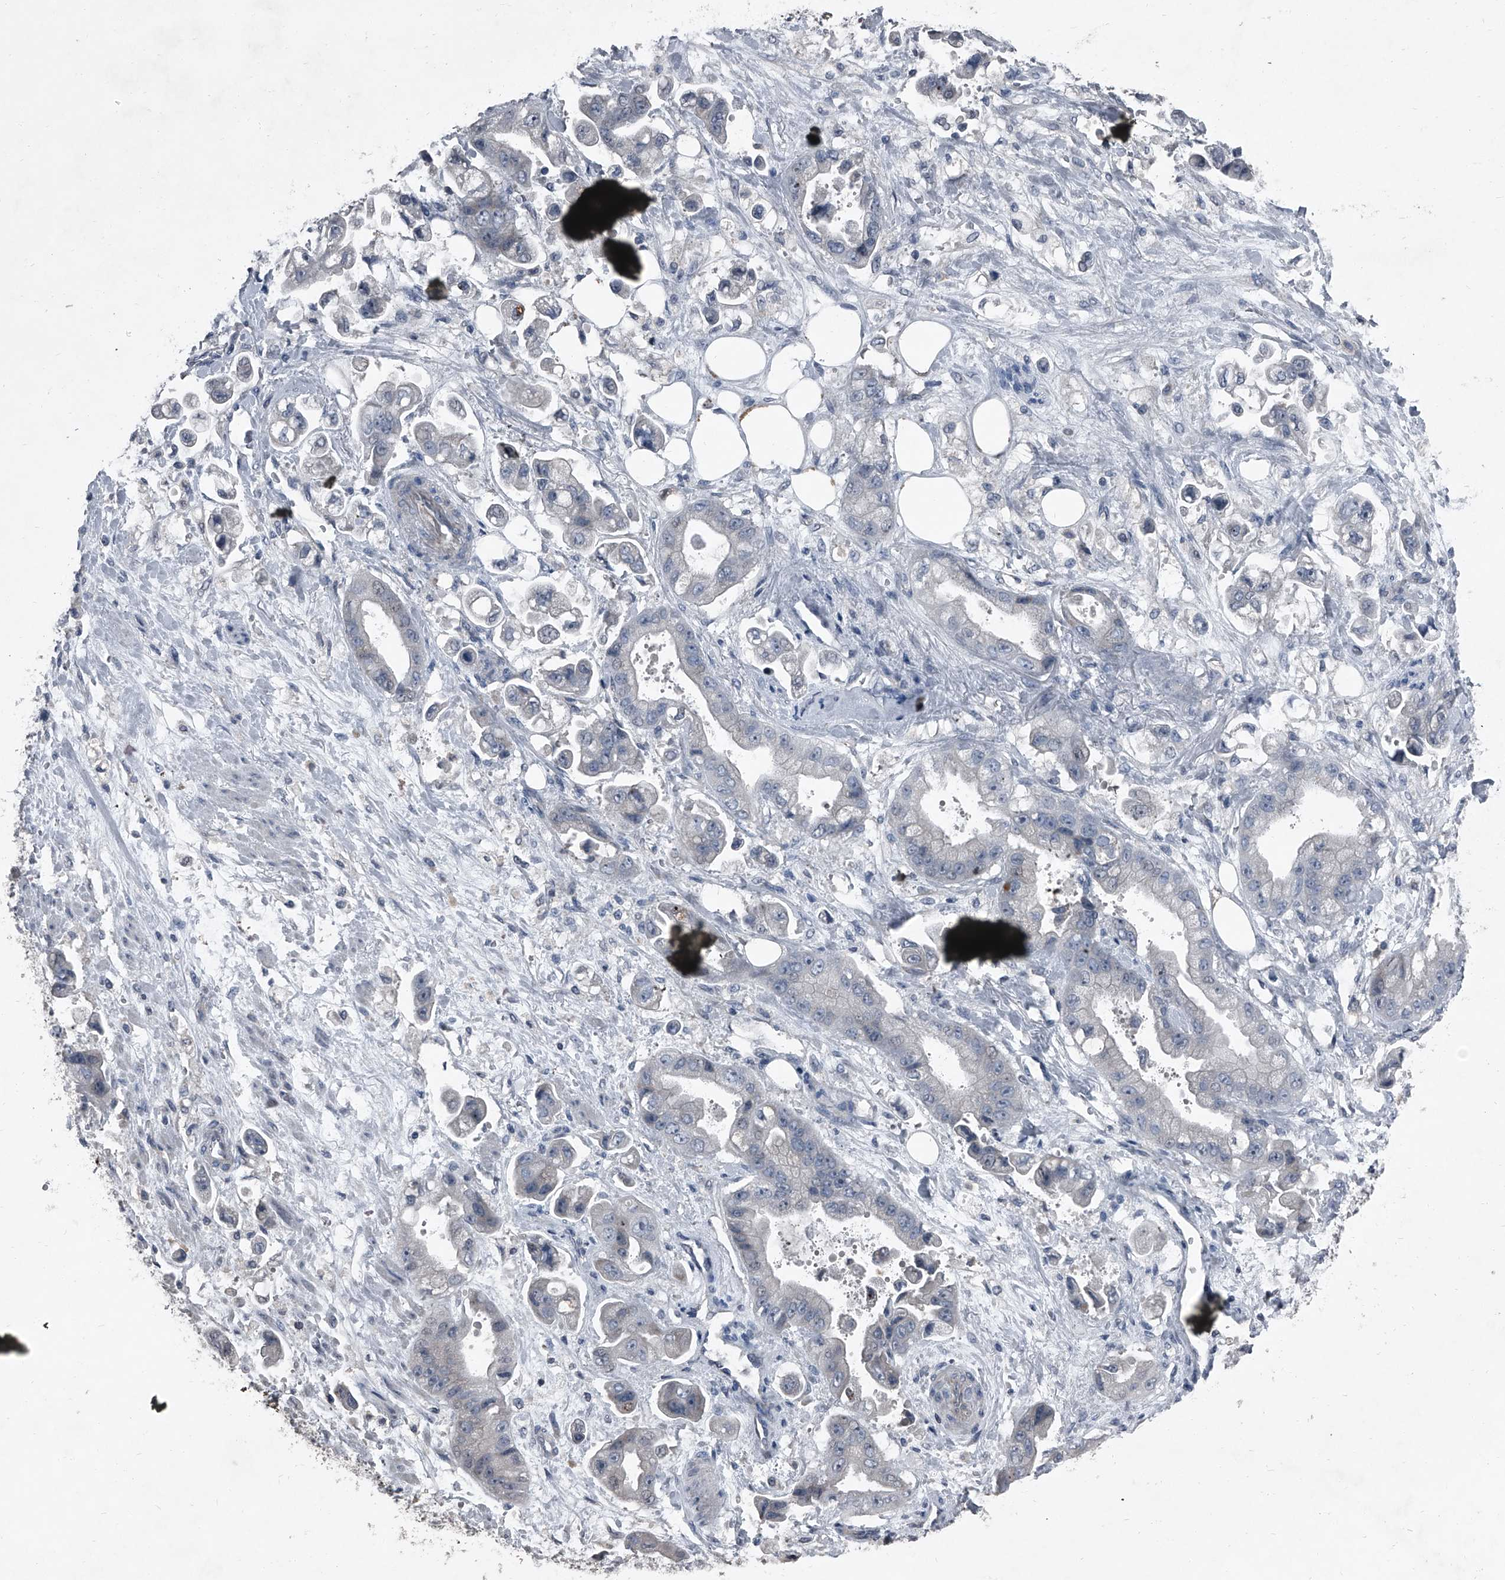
{"staining": {"intensity": "negative", "quantity": "none", "location": "none"}, "tissue": "stomach cancer", "cell_type": "Tumor cells", "image_type": "cancer", "snomed": [{"axis": "morphology", "description": "Adenocarcinoma, NOS"}, {"axis": "topography", "description": "Stomach"}], "caption": "Image shows no protein positivity in tumor cells of stomach cancer tissue.", "gene": "HEPHL1", "patient": {"sex": "male", "age": 62}}